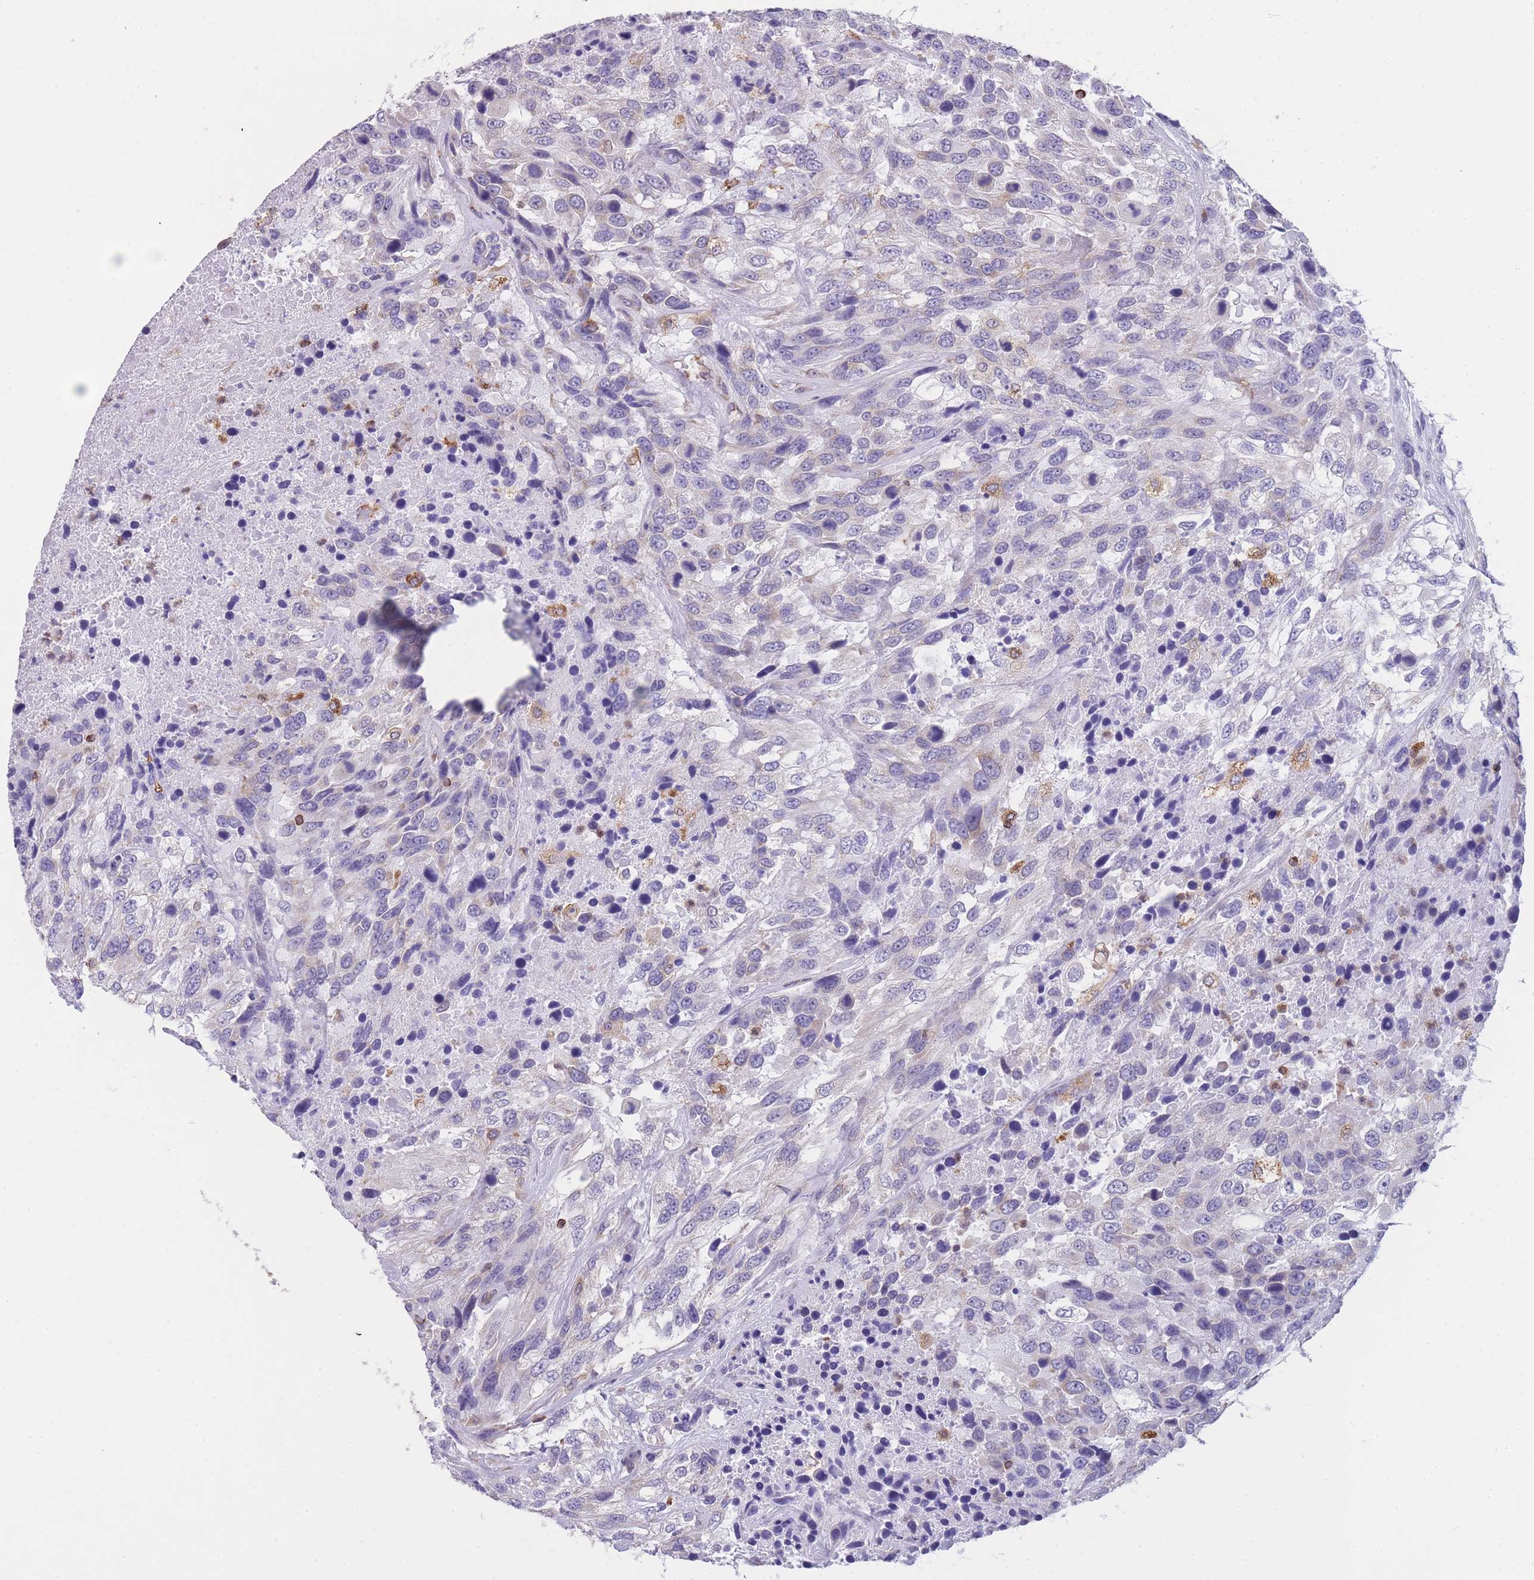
{"staining": {"intensity": "negative", "quantity": "none", "location": "none"}, "tissue": "urothelial cancer", "cell_type": "Tumor cells", "image_type": "cancer", "snomed": [{"axis": "morphology", "description": "Urothelial carcinoma, High grade"}, {"axis": "topography", "description": "Urinary bladder"}], "caption": "This is an immunohistochemistry (IHC) micrograph of human urothelial cancer. There is no positivity in tumor cells.", "gene": "ZNF662", "patient": {"sex": "female", "age": 70}}